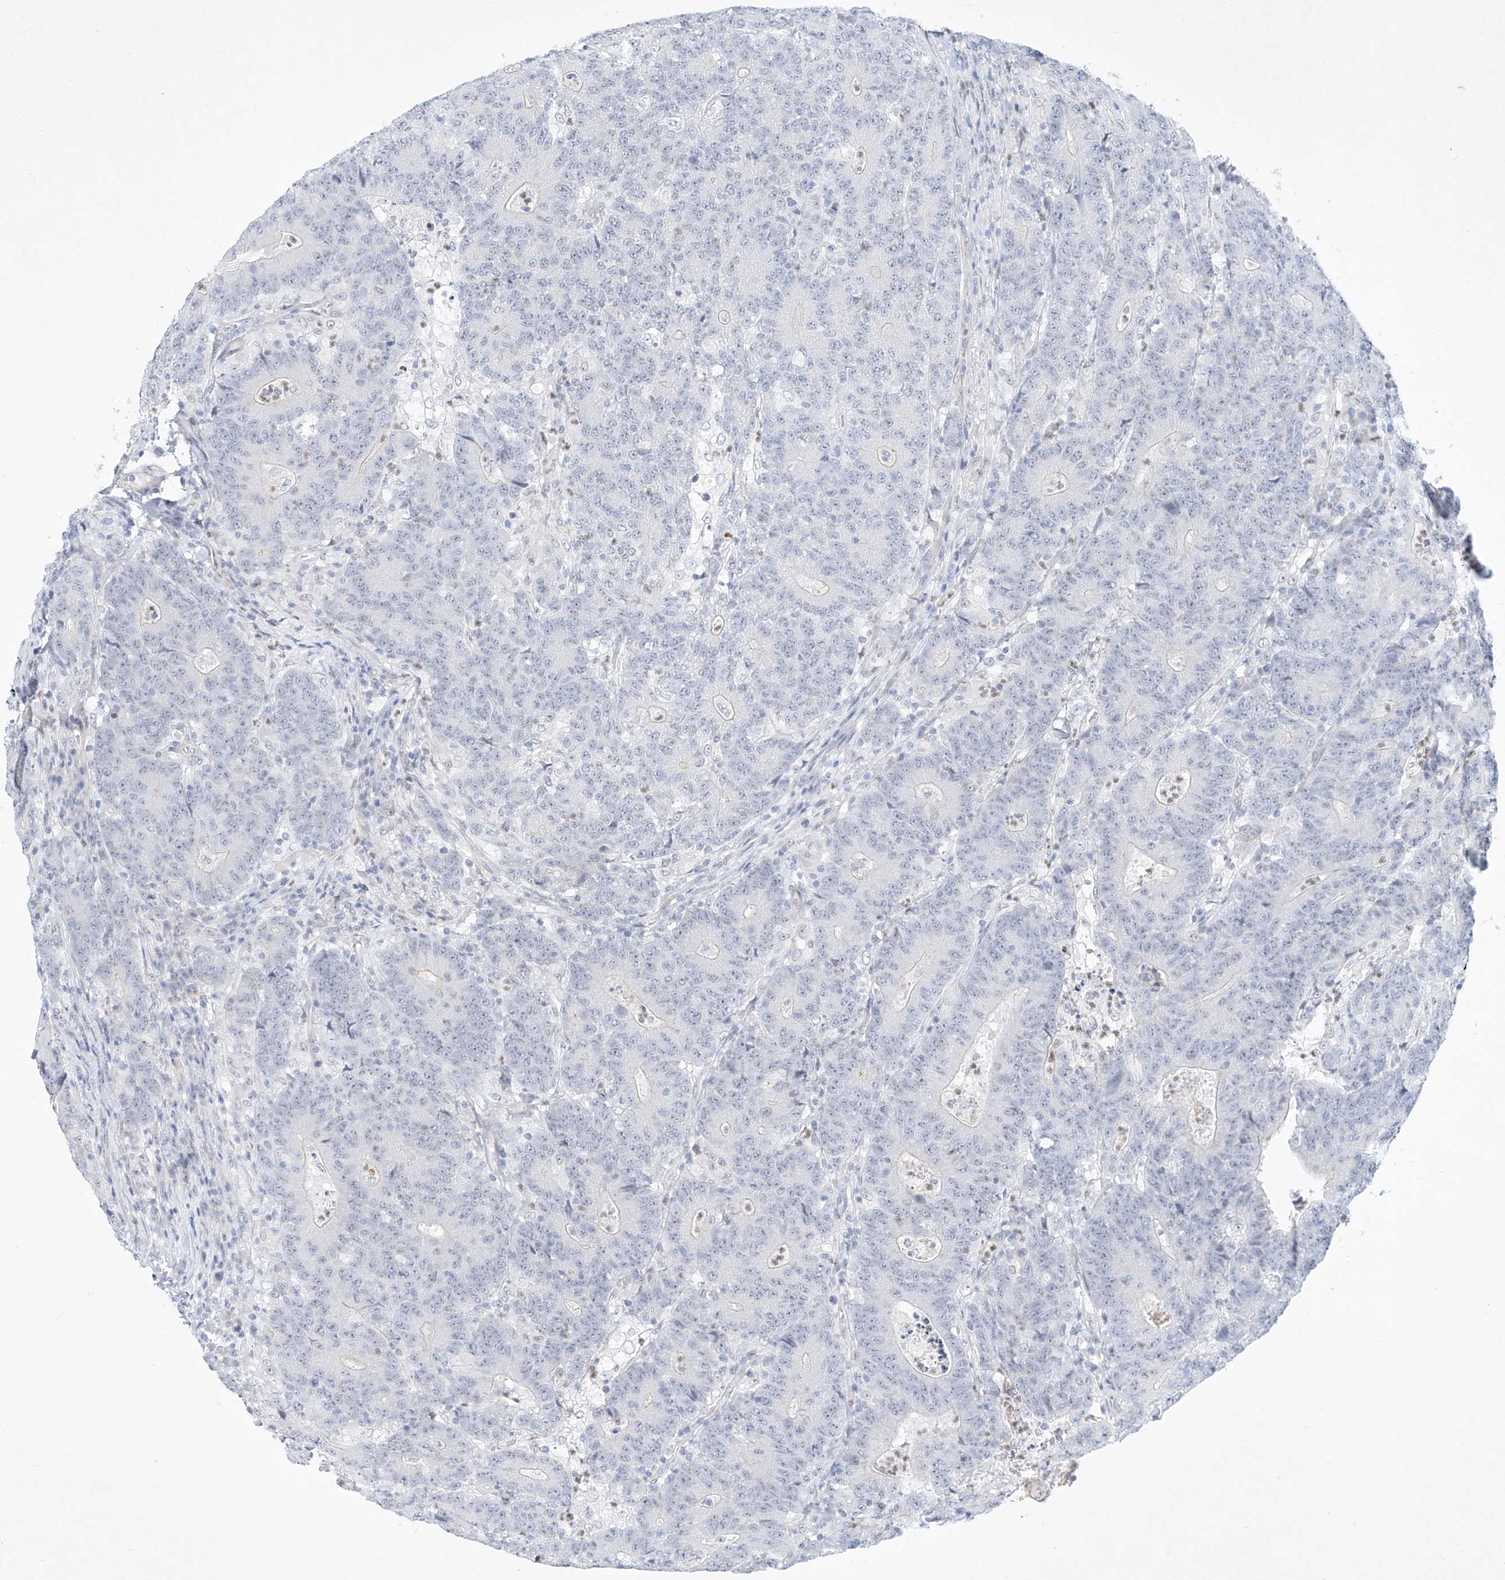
{"staining": {"intensity": "negative", "quantity": "none", "location": "none"}, "tissue": "colorectal cancer", "cell_type": "Tumor cells", "image_type": "cancer", "snomed": [{"axis": "morphology", "description": "Normal tissue, NOS"}, {"axis": "morphology", "description": "Adenocarcinoma, NOS"}, {"axis": "topography", "description": "Colon"}], "caption": "Adenocarcinoma (colorectal) was stained to show a protein in brown. There is no significant staining in tumor cells.", "gene": "REEP2", "patient": {"sex": "female", "age": 75}}